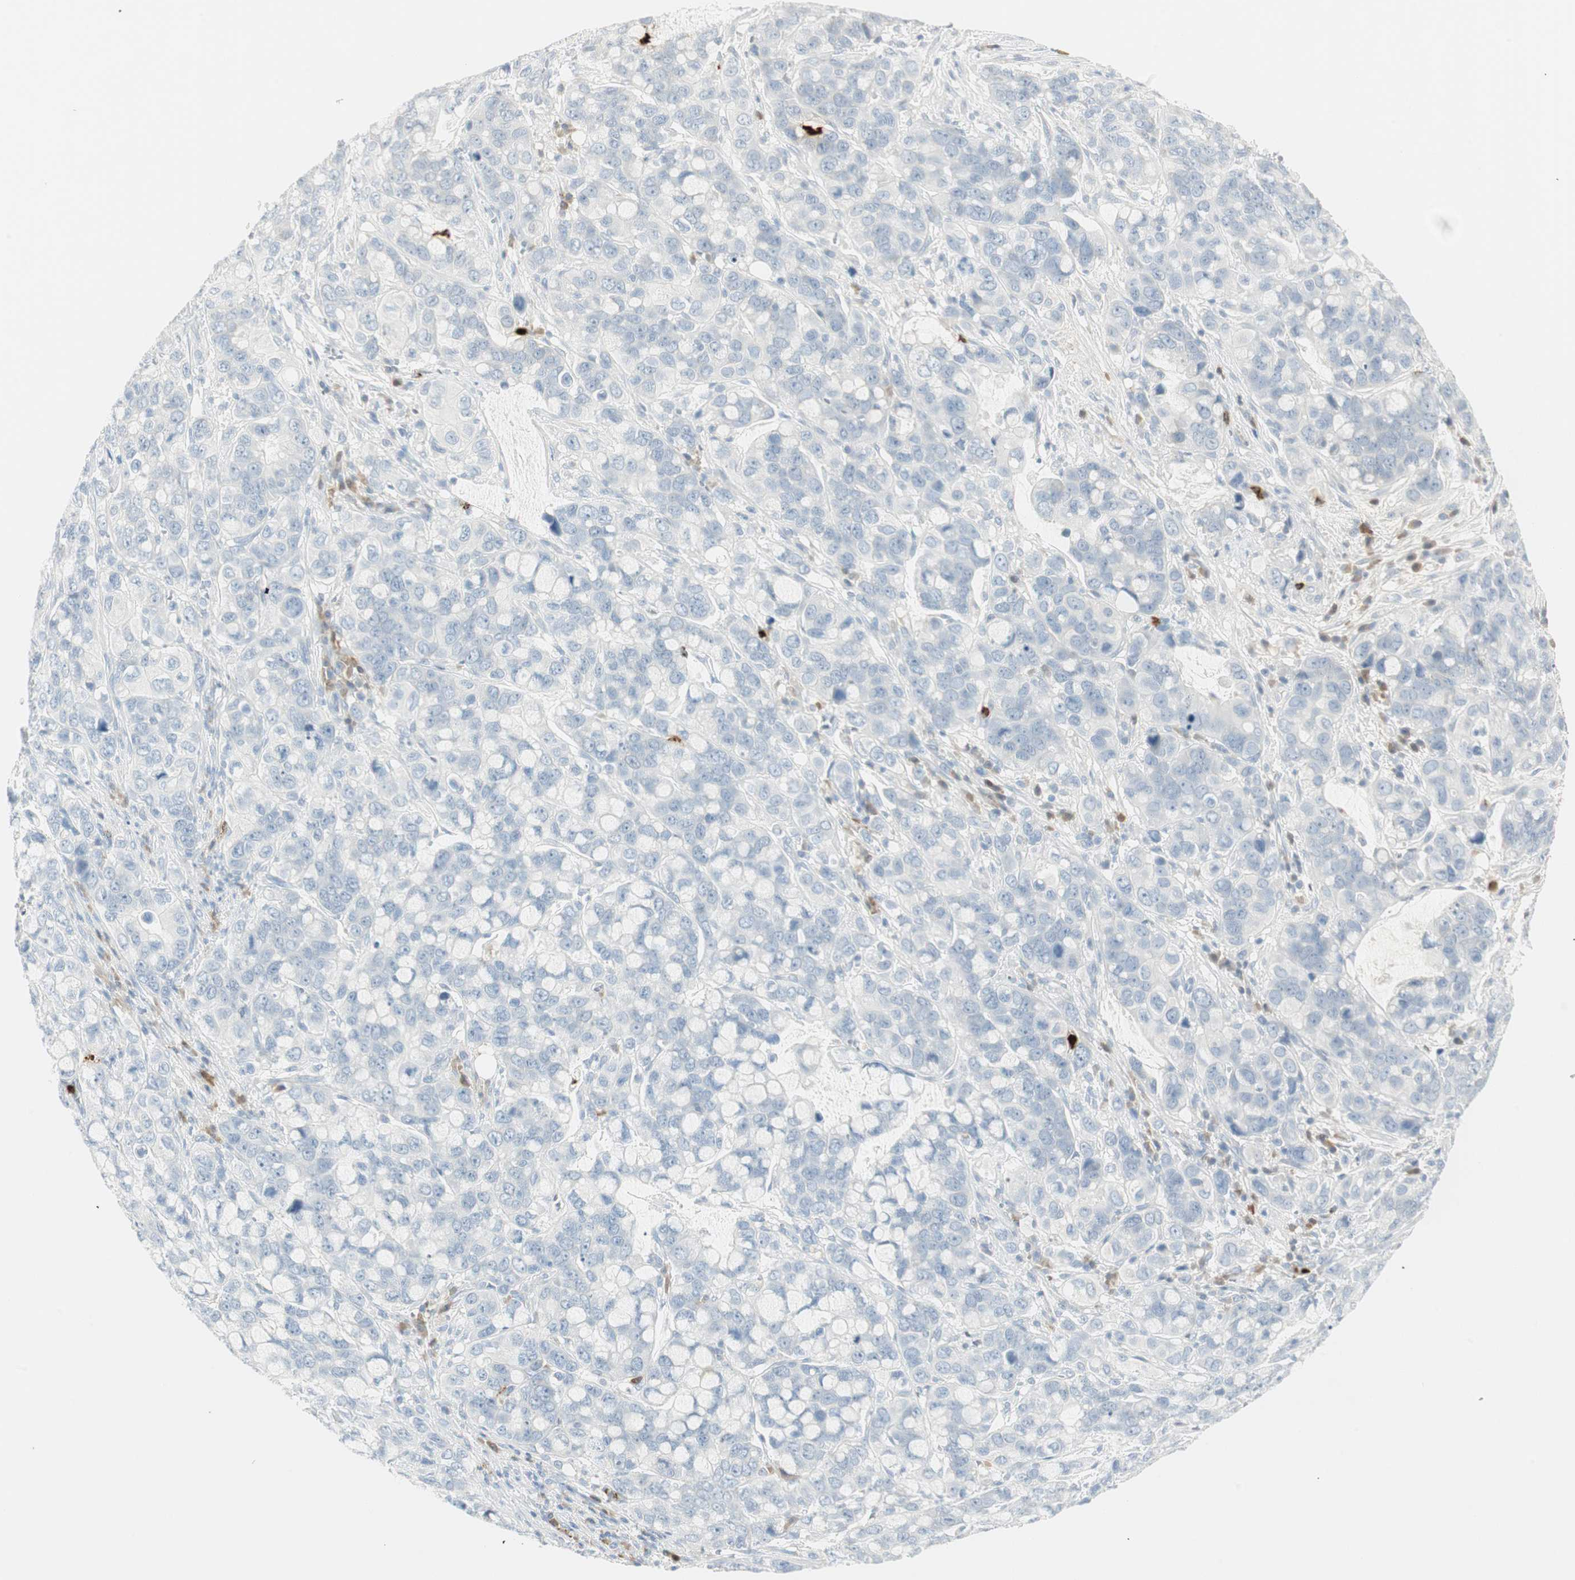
{"staining": {"intensity": "negative", "quantity": "none", "location": "none"}, "tissue": "stomach cancer", "cell_type": "Tumor cells", "image_type": "cancer", "snomed": [{"axis": "morphology", "description": "Adenocarcinoma, NOS"}, {"axis": "topography", "description": "Stomach, lower"}], "caption": "Immunohistochemistry micrograph of neoplastic tissue: human stomach cancer (adenocarcinoma) stained with DAB (3,3'-diaminobenzidine) reveals no significant protein expression in tumor cells.", "gene": "PRTN3", "patient": {"sex": "male", "age": 84}}